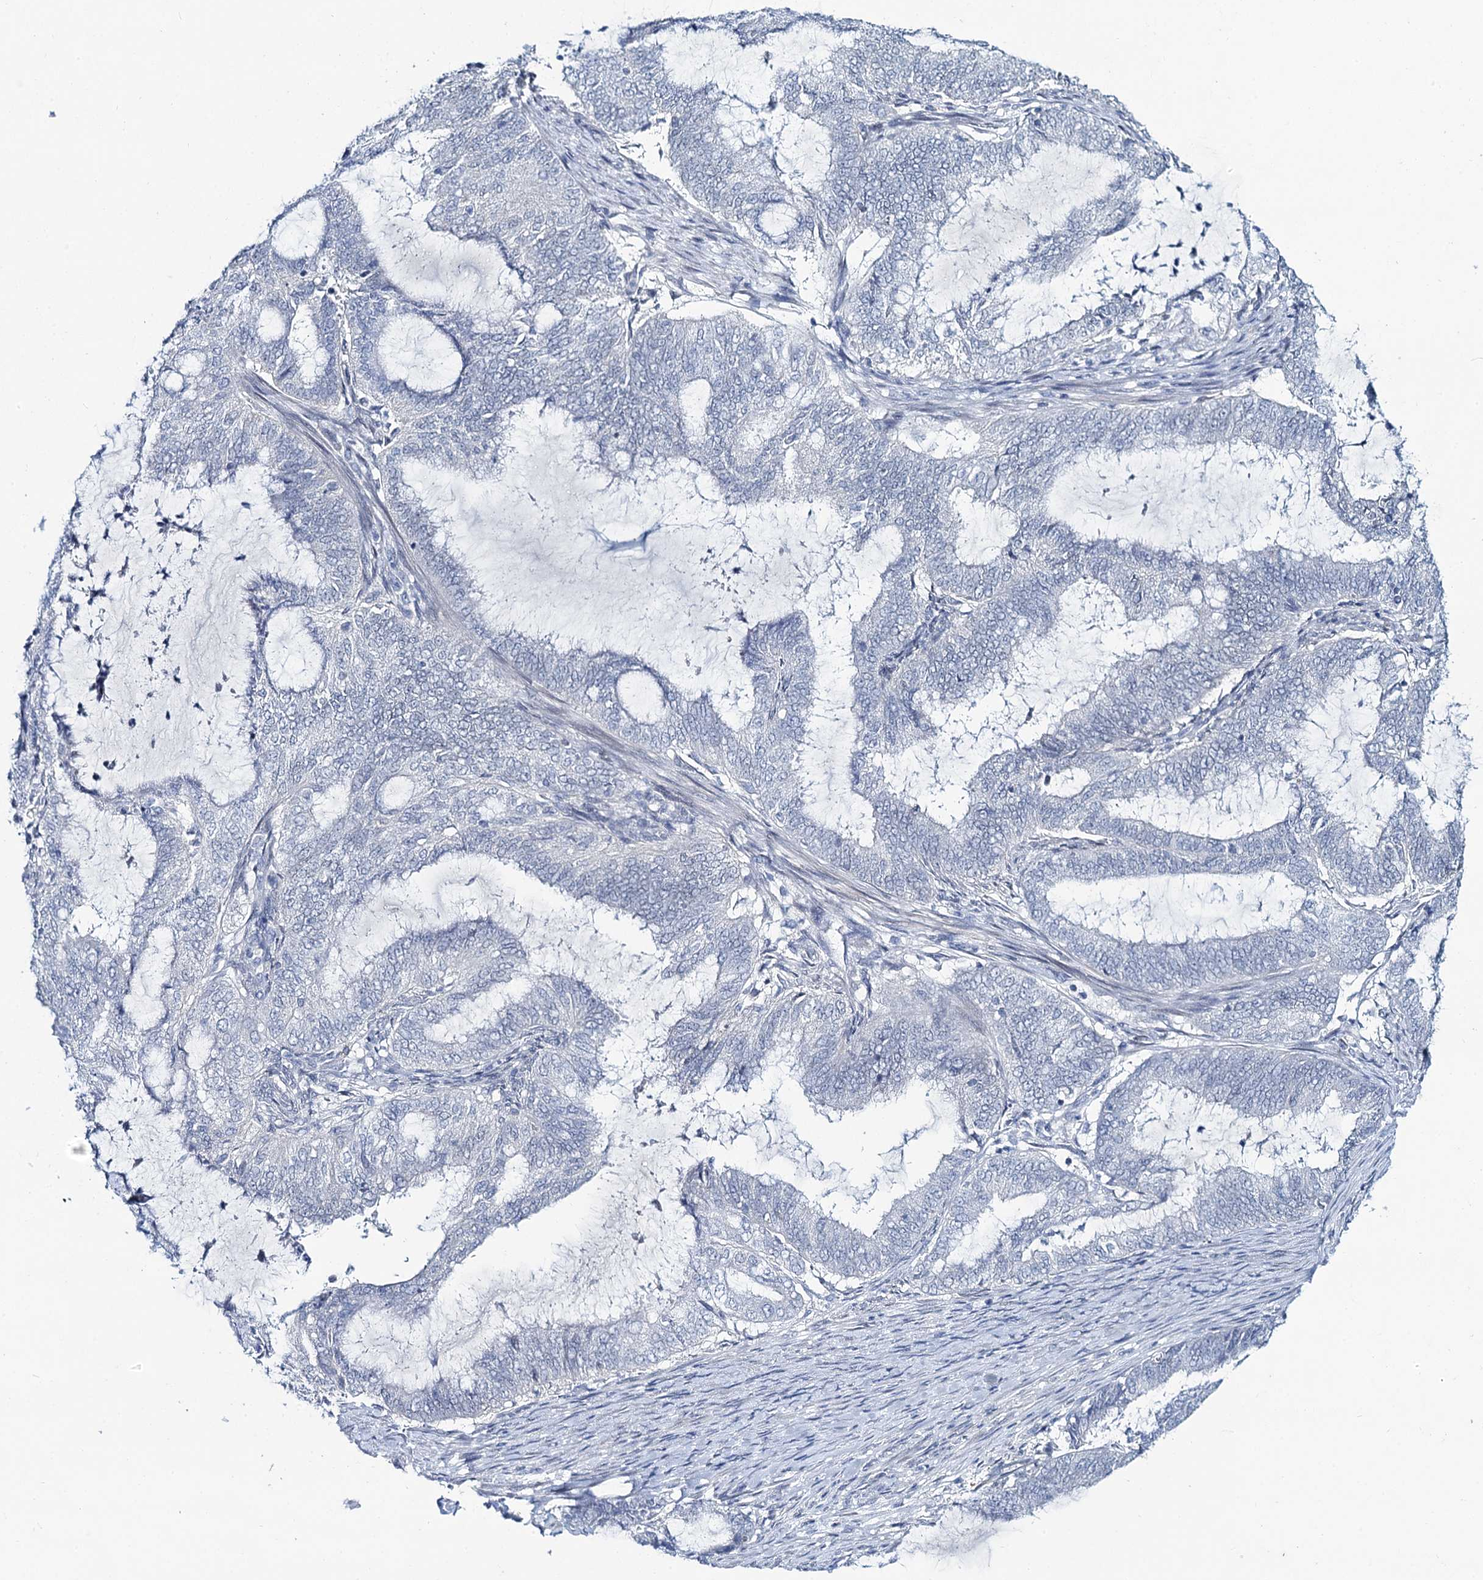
{"staining": {"intensity": "negative", "quantity": "none", "location": "none"}, "tissue": "endometrial cancer", "cell_type": "Tumor cells", "image_type": "cancer", "snomed": [{"axis": "morphology", "description": "Adenocarcinoma, NOS"}, {"axis": "topography", "description": "Endometrium"}], "caption": "Image shows no significant protein positivity in tumor cells of endometrial cancer (adenocarcinoma).", "gene": "TOX3", "patient": {"sex": "female", "age": 51}}